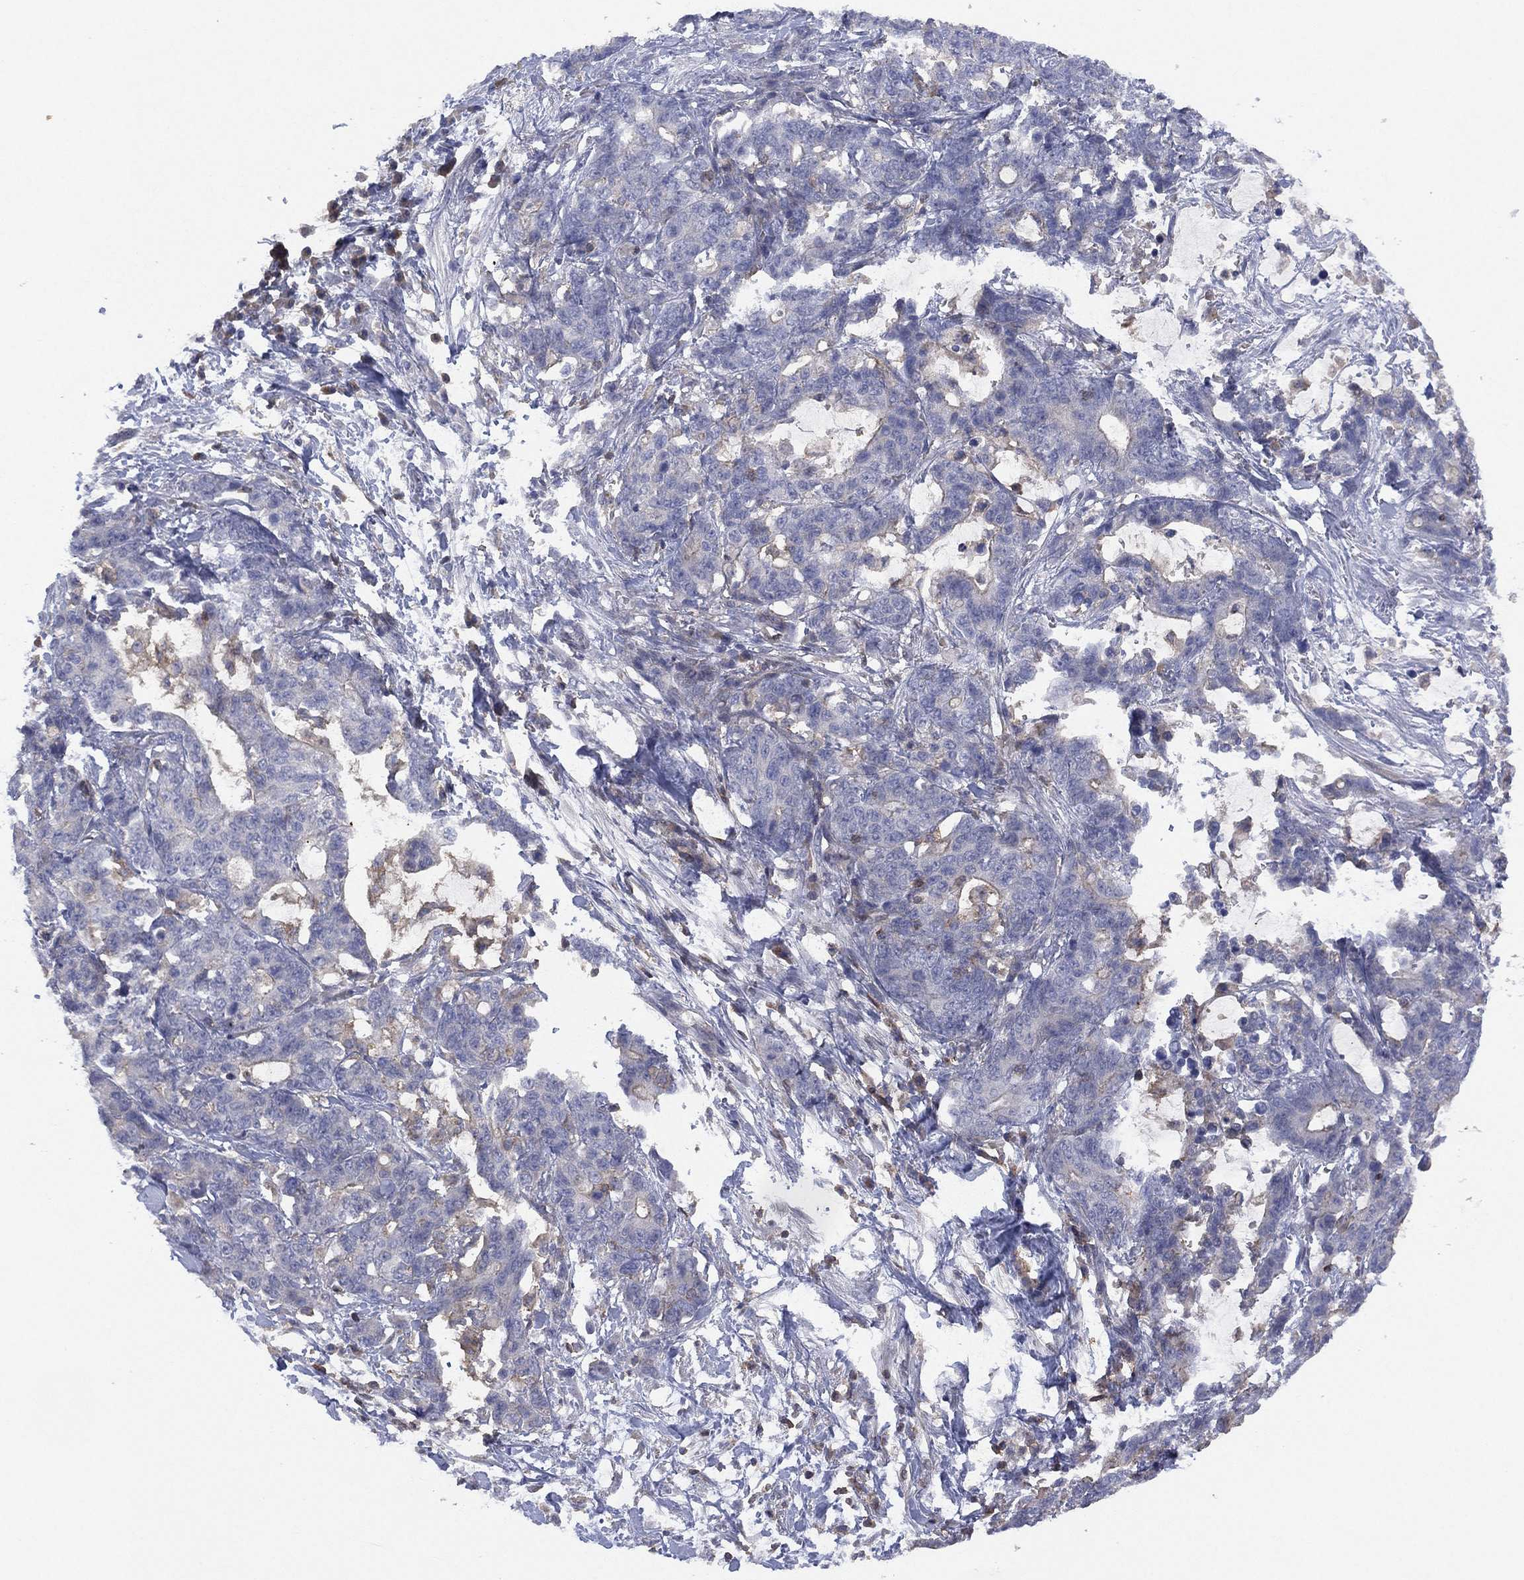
{"staining": {"intensity": "negative", "quantity": "none", "location": "none"}, "tissue": "stomach cancer", "cell_type": "Tumor cells", "image_type": "cancer", "snomed": [{"axis": "morphology", "description": "Normal tissue, NOS"}, {"axis": "morphology", "description": "Adenocarcinoma, NOS"}, {"axis": "topography", "description": "Stomach"}], "caption": "Stomach adenocarcinoma was stained to show a protein in brown. There is no significant staining in tumor cells. (Brightfield microscopy of DAB immunohistochemistry (IHC) at high magnification).", "gene": "DOCK8", "patient": {"sex": "female", "age": 64}}